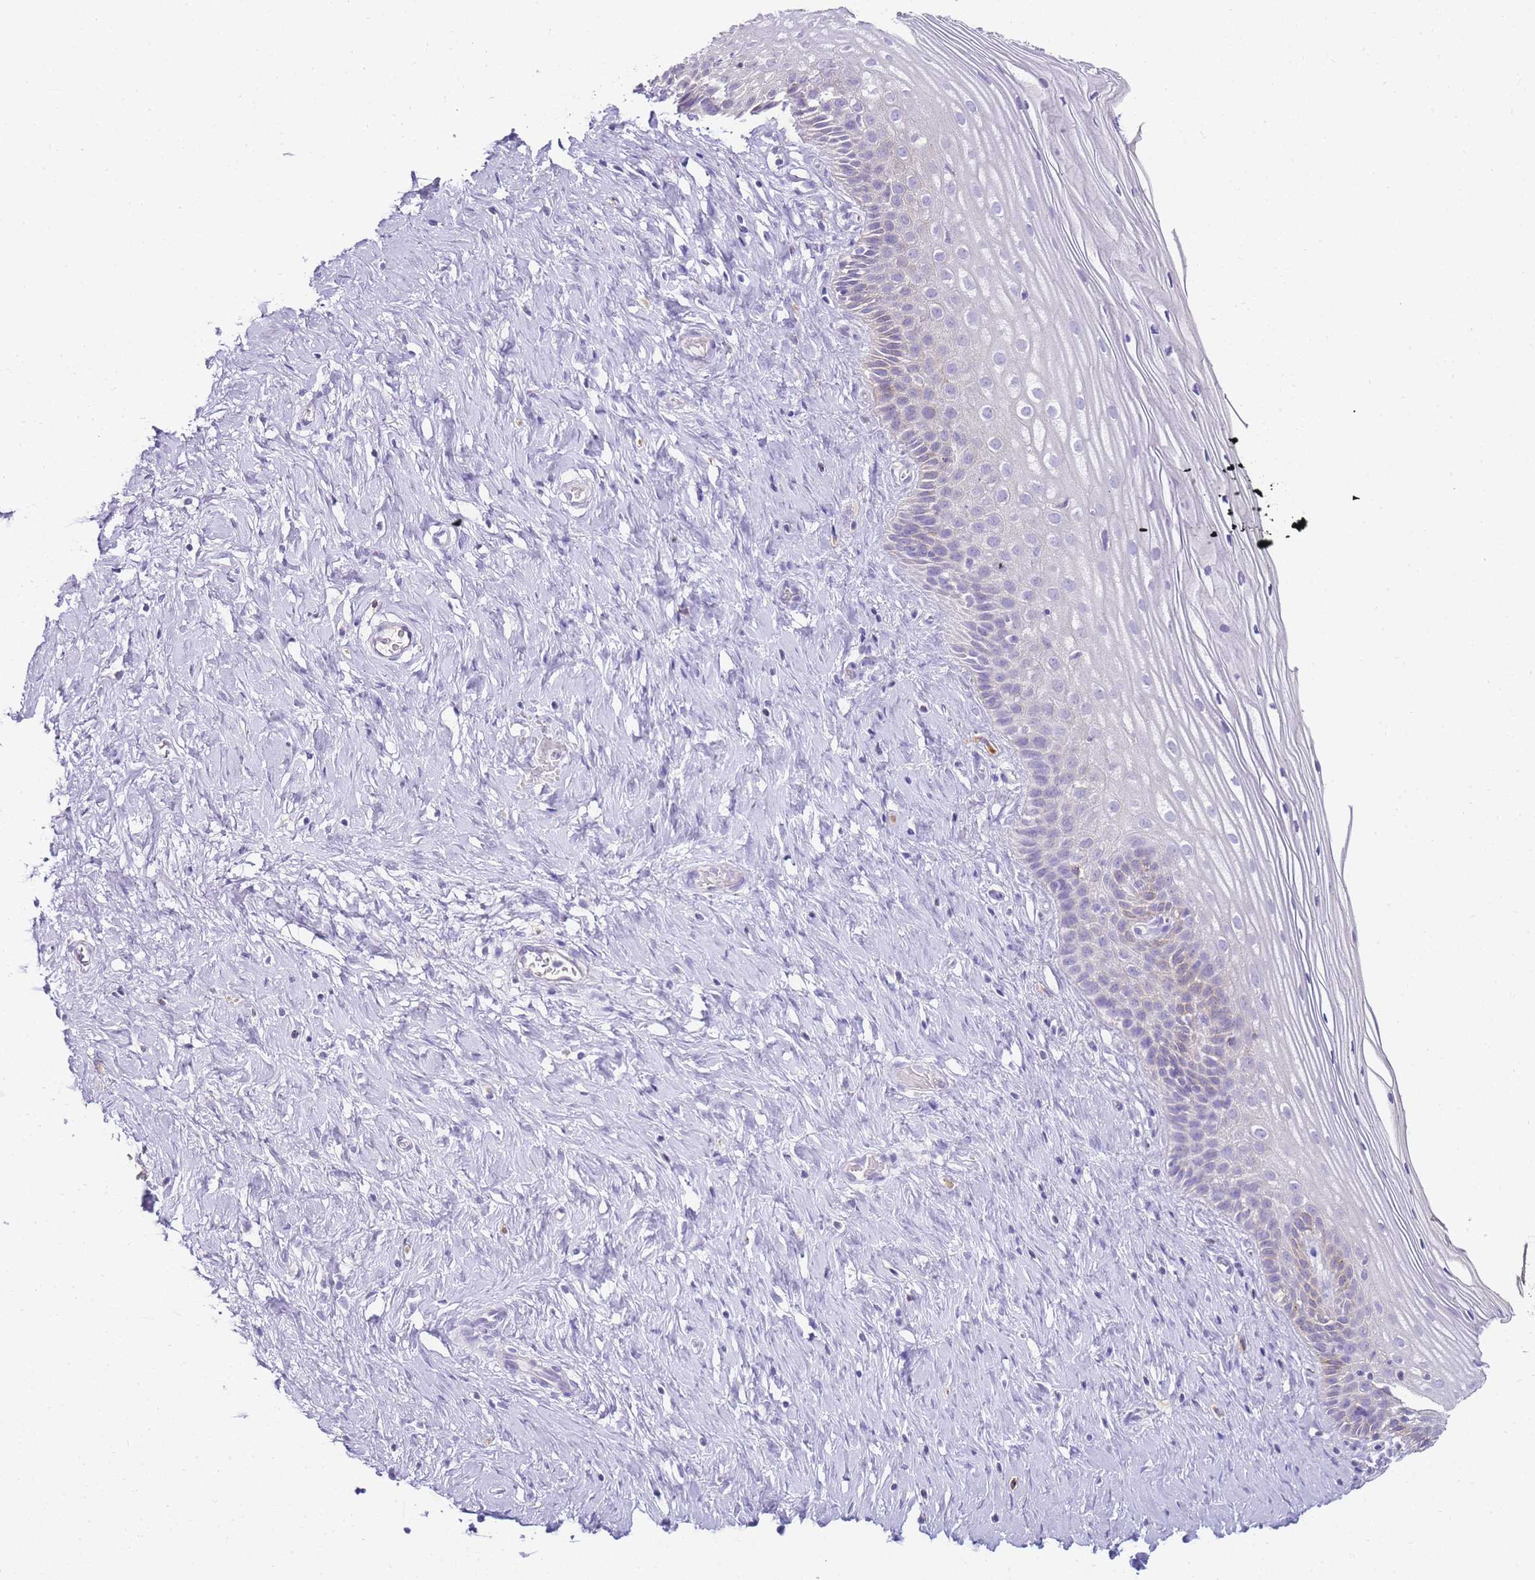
{"staining": {"intensity": "negative", "quantity": "none", "location": "none"}, "tissue": "cervix", "cell_type": "Glandular cells", "image_type": "normal", "snomed": [{"axis": "morphology", "description": "Normal tissue, NOS"}, {"axis": "topography", "description": "Cervix"}], "caption": "High power microscopy image of an immunohistochemistry (IHC) micrograph of normal cervix, revealing no significant expression in glandular cells.", "gene": "DPP4", "patient": {"sex": "female", "age": 33}}